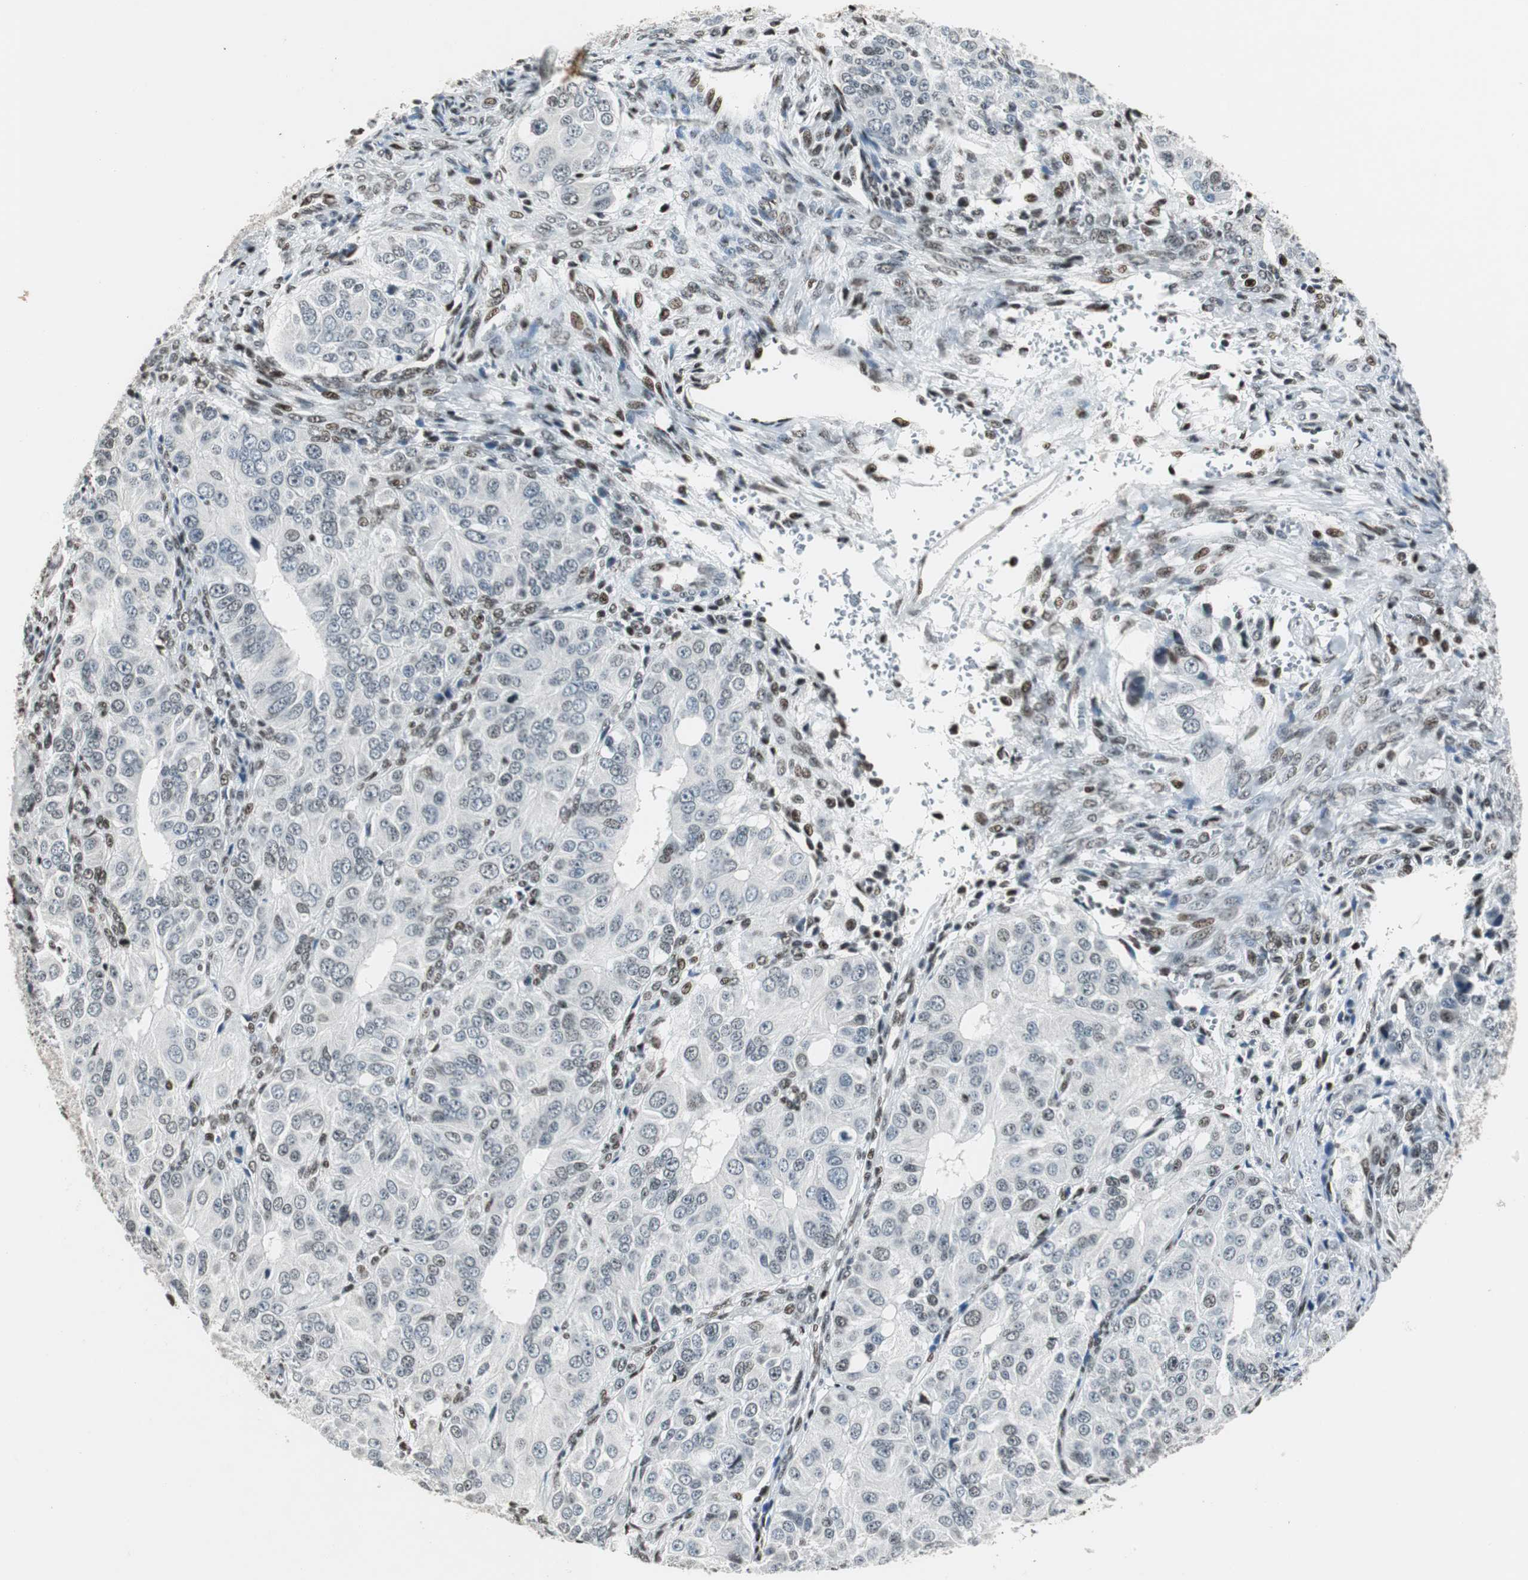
{"staining": {"intensity": "weak", "quantity": "<25%", "location": "nuclear"}, "tissue": "ovarian cancer", "cell_type": "Tumor cells", "image_type": "cancer", "snomed": [{"axis": "morphology", "description": "Carcinoma, endometroid"}, {"axis": "topography", "description": "Ovary"}], "caption": "High power microscopy histopathology image of an immunohistochemistry micrograph of ovarian endometroid carcinoma, revealing no significant staining in tumor cells.", "gene": "RBBP4", "patient": {"sex": "female", "age": 51}}